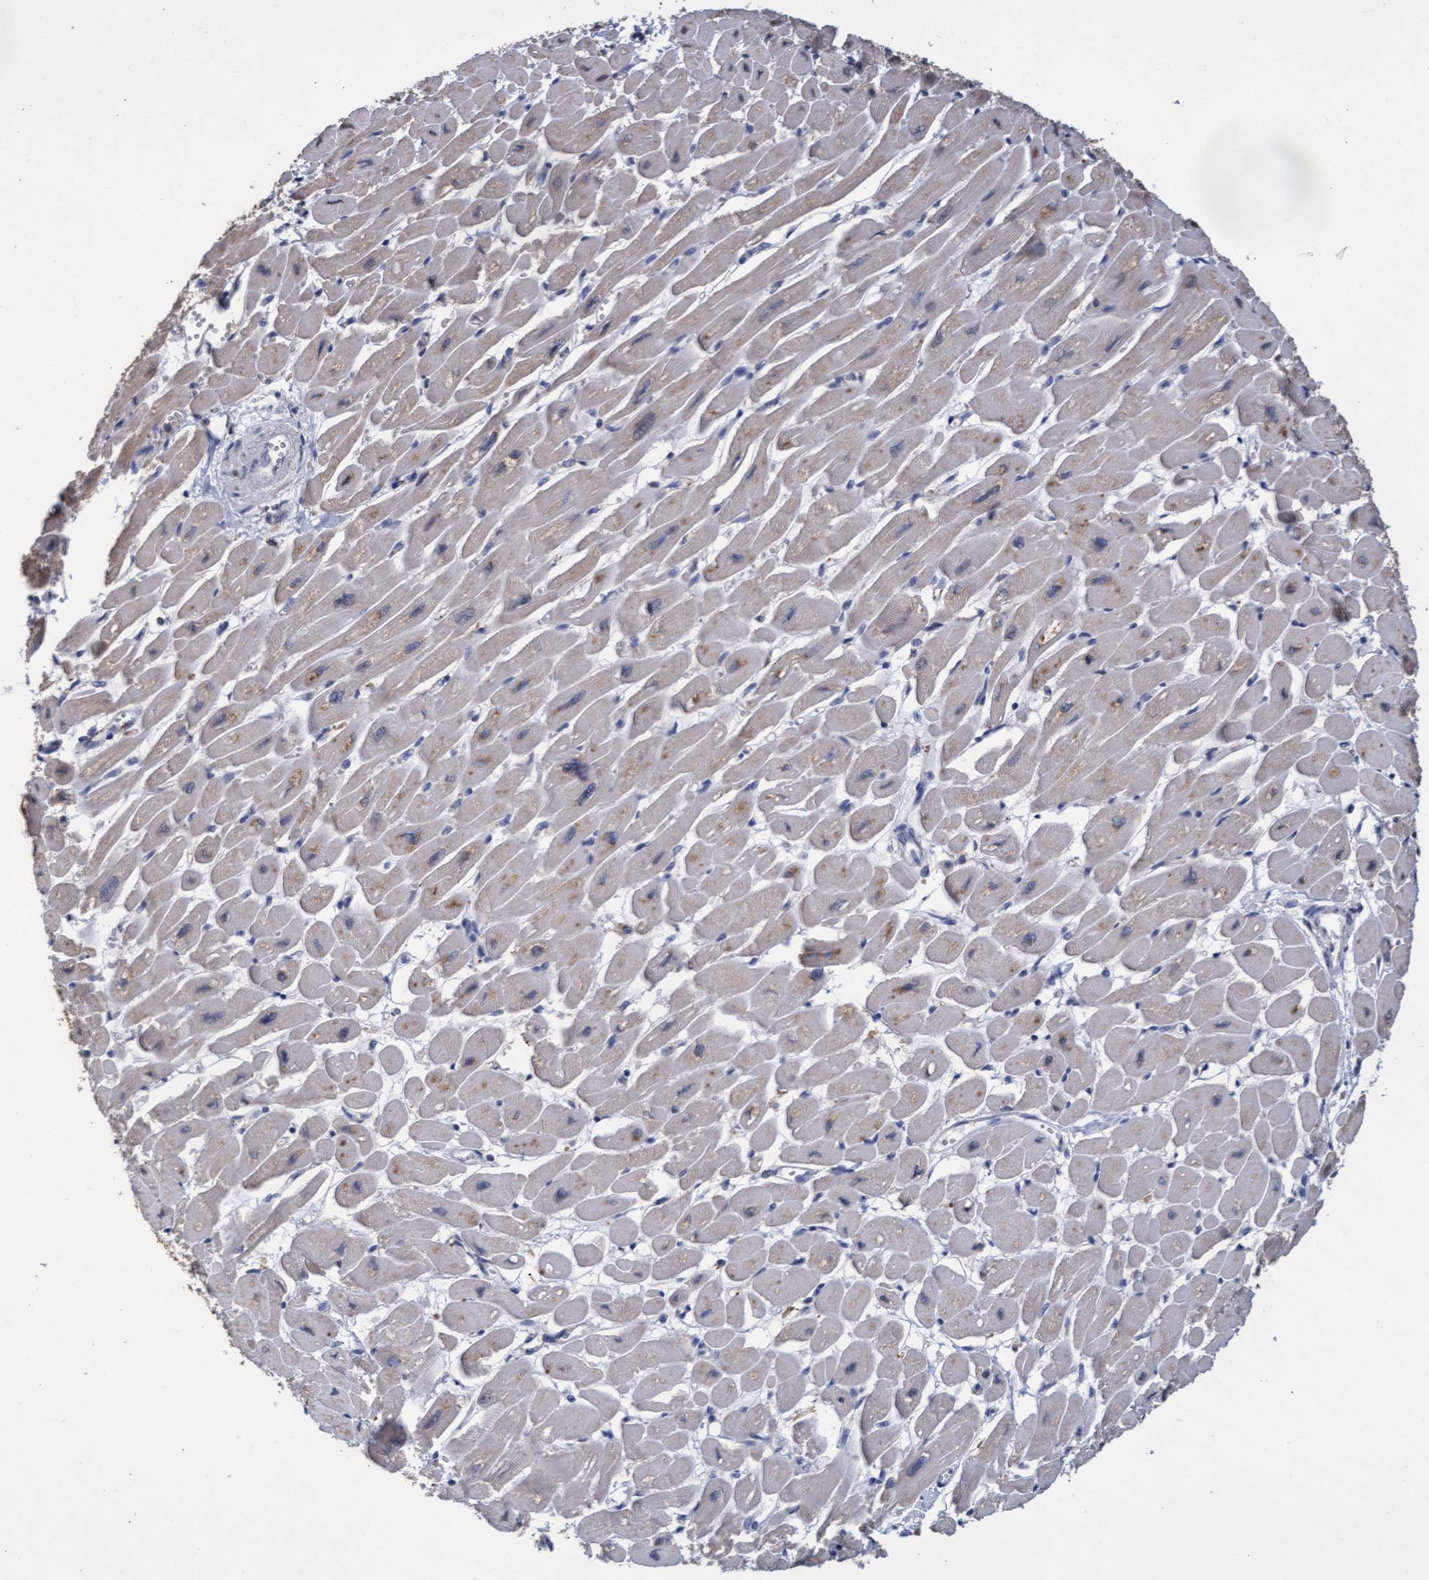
{"staining": {"intensity": "weak", "quantity": "25%-75%", "location": "cytoplasmic/membranous"}, "tissue": "heart muscle", "cell_type": "Cardiomyocytes", "image_type": "normal", "snomed": [{"axis": "morphology", "description": "Normal tissue, NOS"}, {"axis": "topography", "description": "Heart"}], "caption": "Brown immunohistochemical staining in benign heart muscle reveals weak cytoplasmic/membranous positivity in about 25%-75% of cardiomyocytes. (Stains: DAB in brown, nuclei in blue, Microscopy: brightfield microscopy at high magnification).", "gene": "GPR39", "patient": {"sex": "female", "age": 54}}